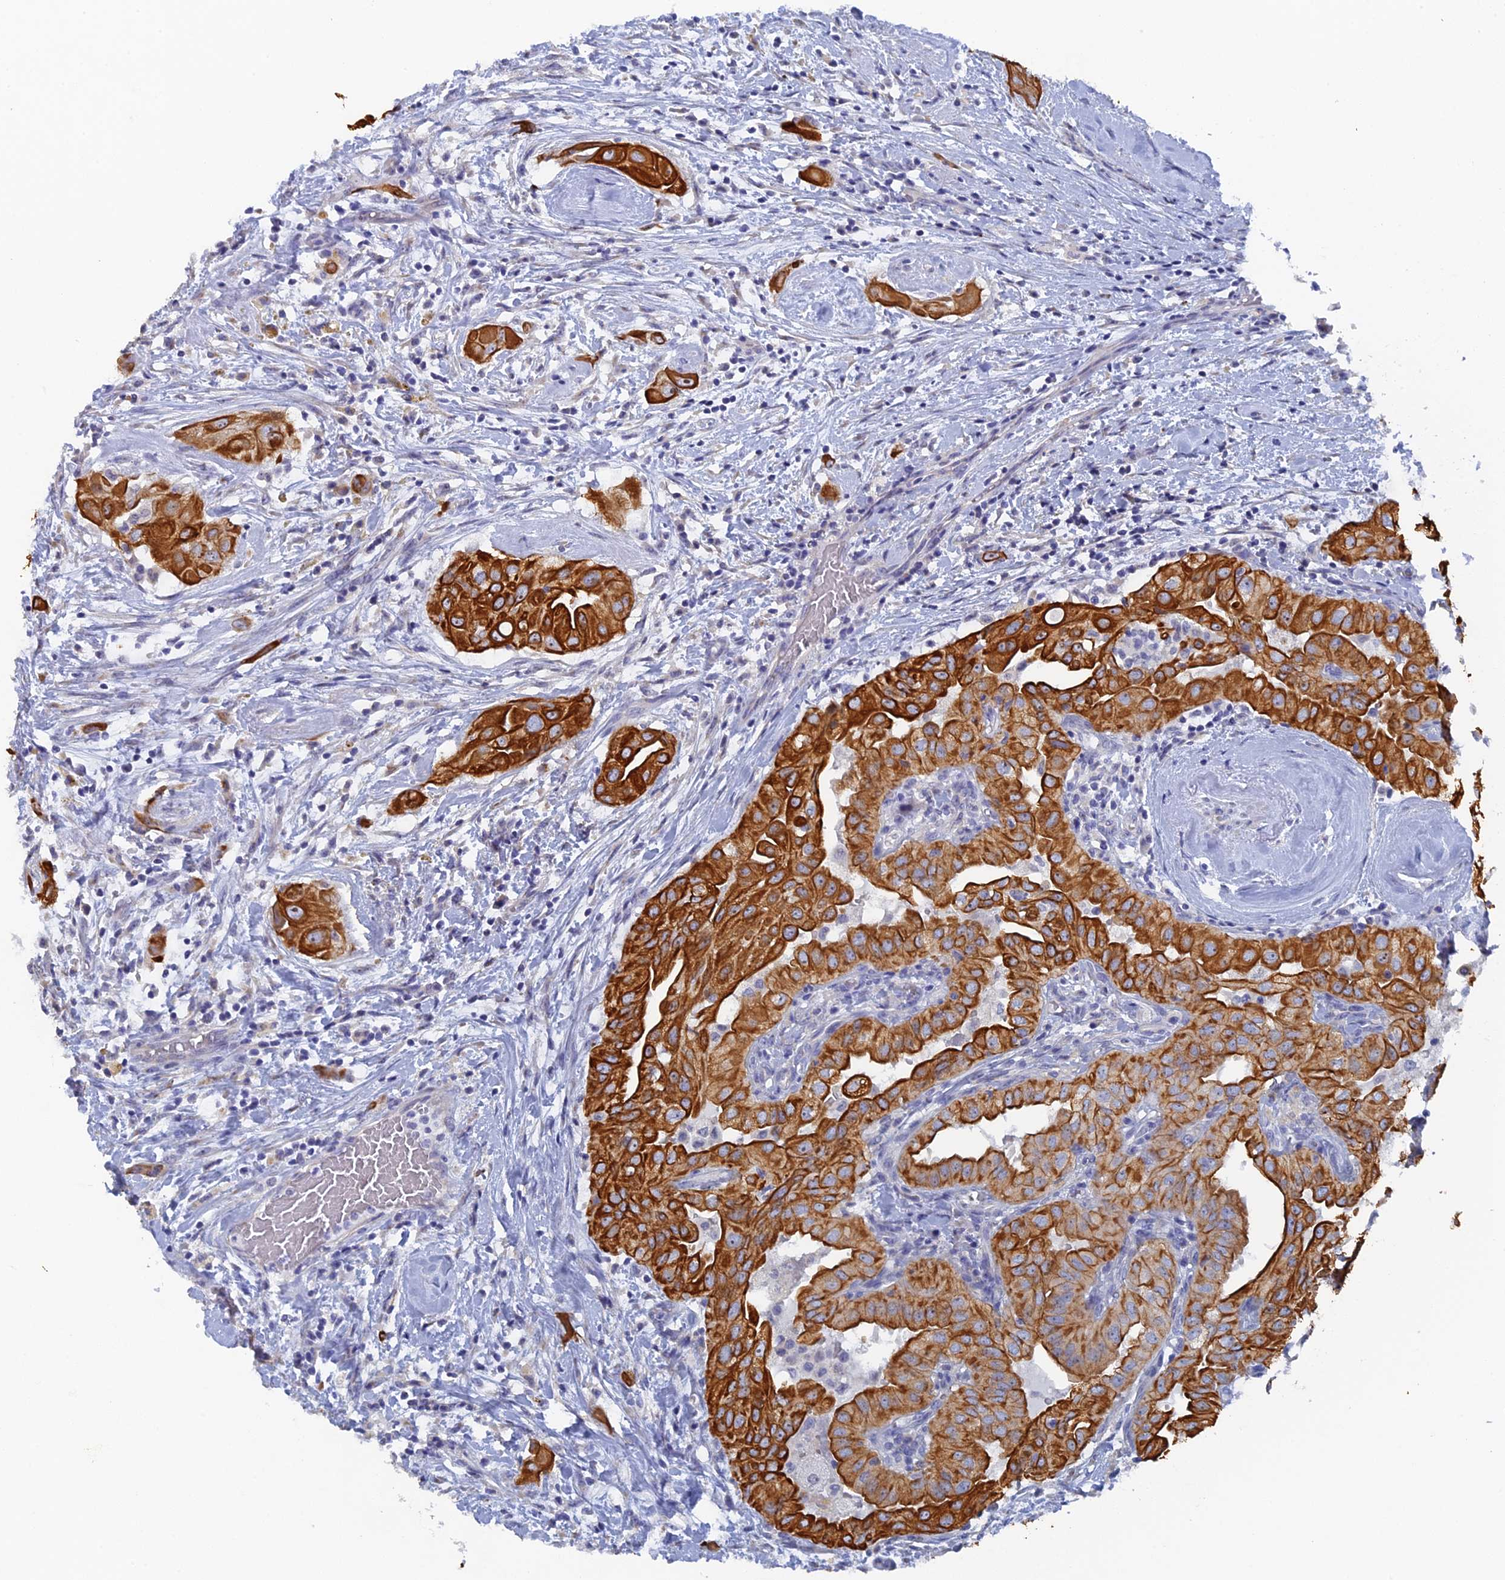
{"staining": {"intensity": "strong", "quantity": ">75%", "location": "cytoplasmic/membranous"}, "tissue": "thyroid cancer", "cell_type": "Tumor cells", "image_type": "cancer", "snomed": [{"axis": "morphology", "description": "Papillary adenocarcinoma, NOS"}, {"axis": "topography", "description": "Thyroid gland"}], "caption": "This is a histology image of immunohistochemistry staining of thyroid cancer (papillary adenocarcinoma), which shows strong staining in the cytoplasmic/membranous of tumor cells.", "gene": "SRFBP1", "patient": {"sex": "female", "age": 59}}